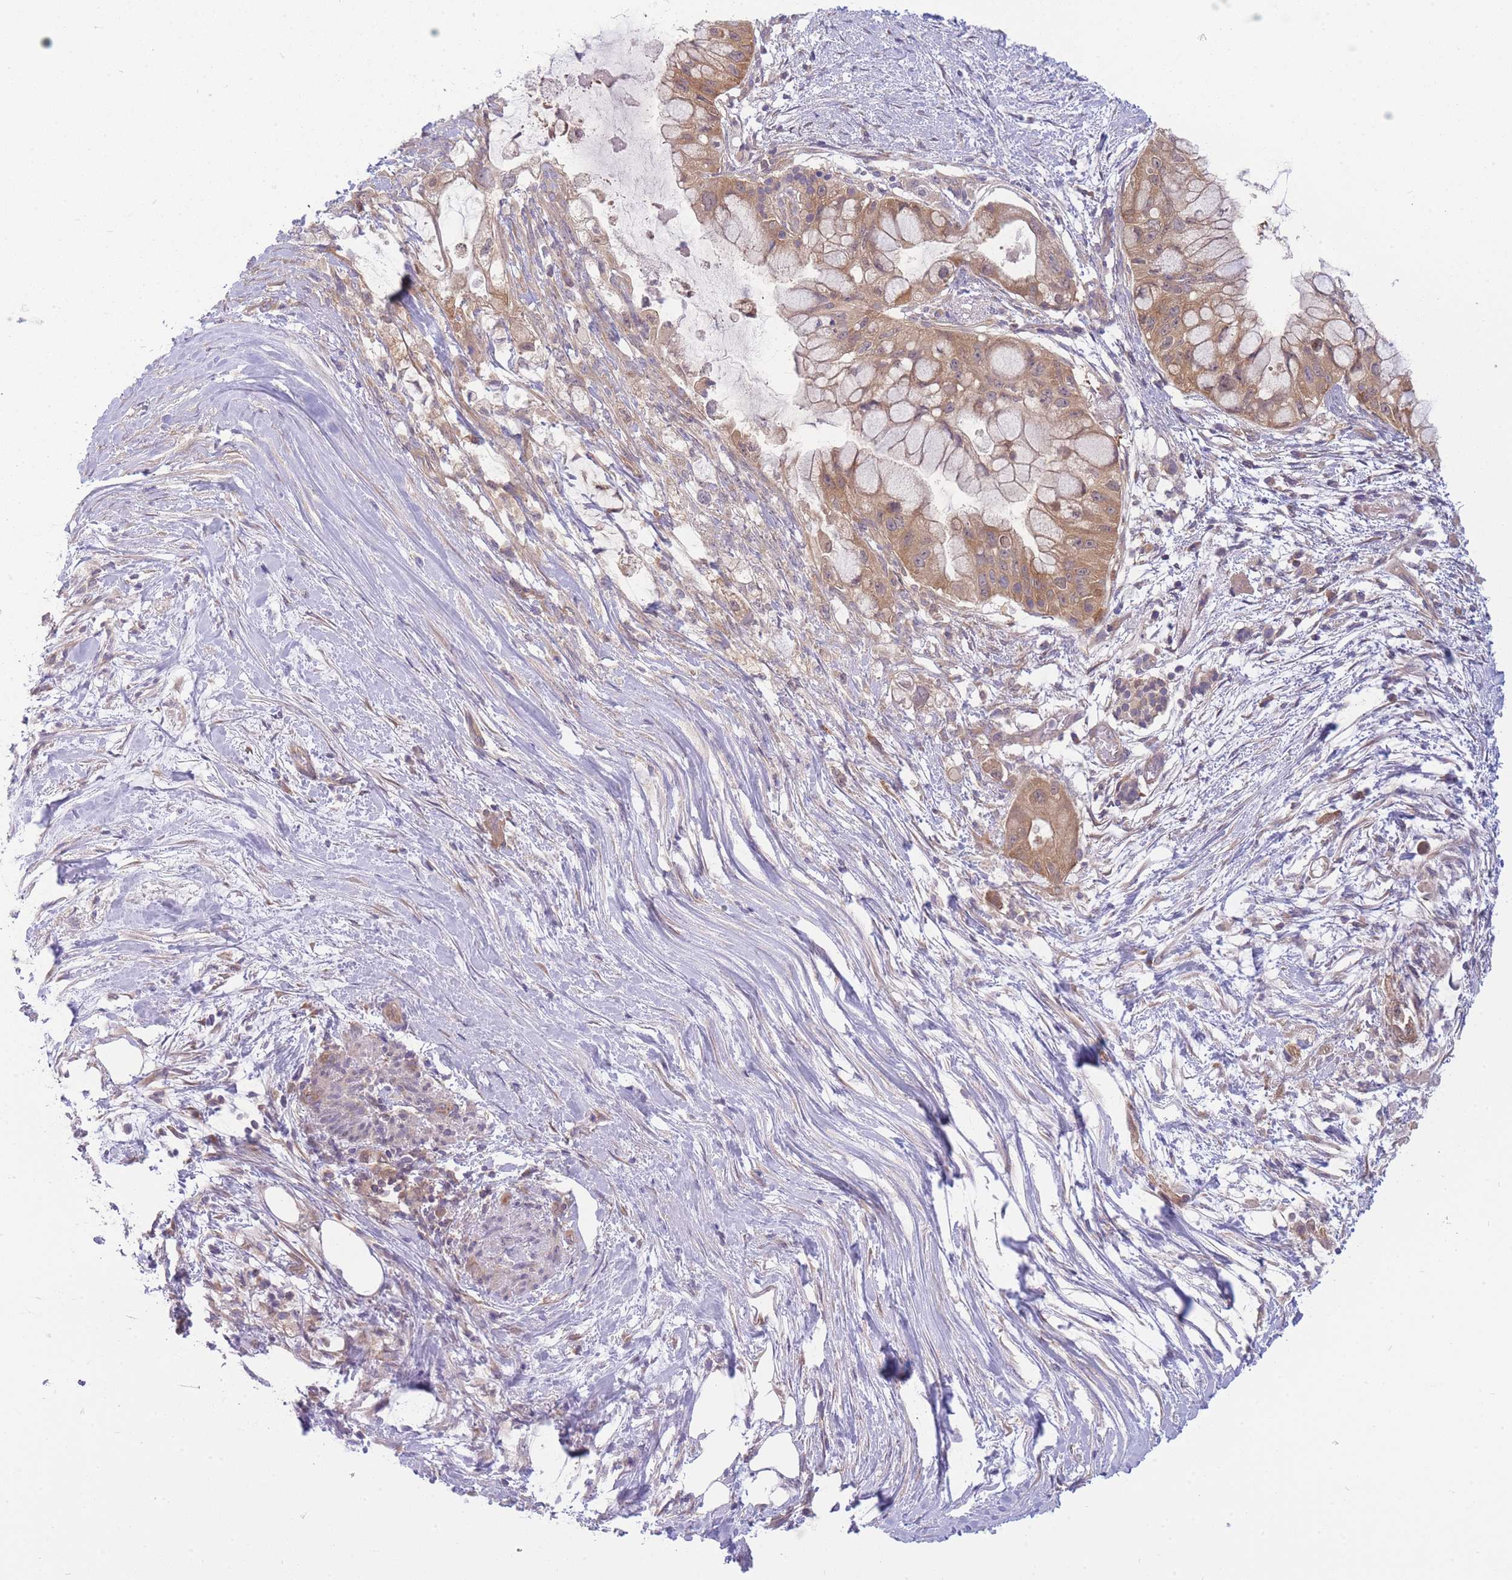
{"staining": {"intensity": "moderate", "quantity": ">75%", "location": "cytoplasmic/membranous"}, "tissue": "pancreatic cancer", "cell_type": "Tumor cells", "image_type": "cancer", "snomed": [{"axis": "morphology", "description": "Adenocarcinoma, NOS"}, {"axis": "topography", "description": "Pancreas"}], "caption": "Moderate cytoplasmic/membranous staining for a protein is seen in approximately >75% of tumor cells of adenocarcinoma (pancreatic) using immunohistochemistry.", "gene": "PFDN6", "patient": {"sex": "male", "age": 48}}